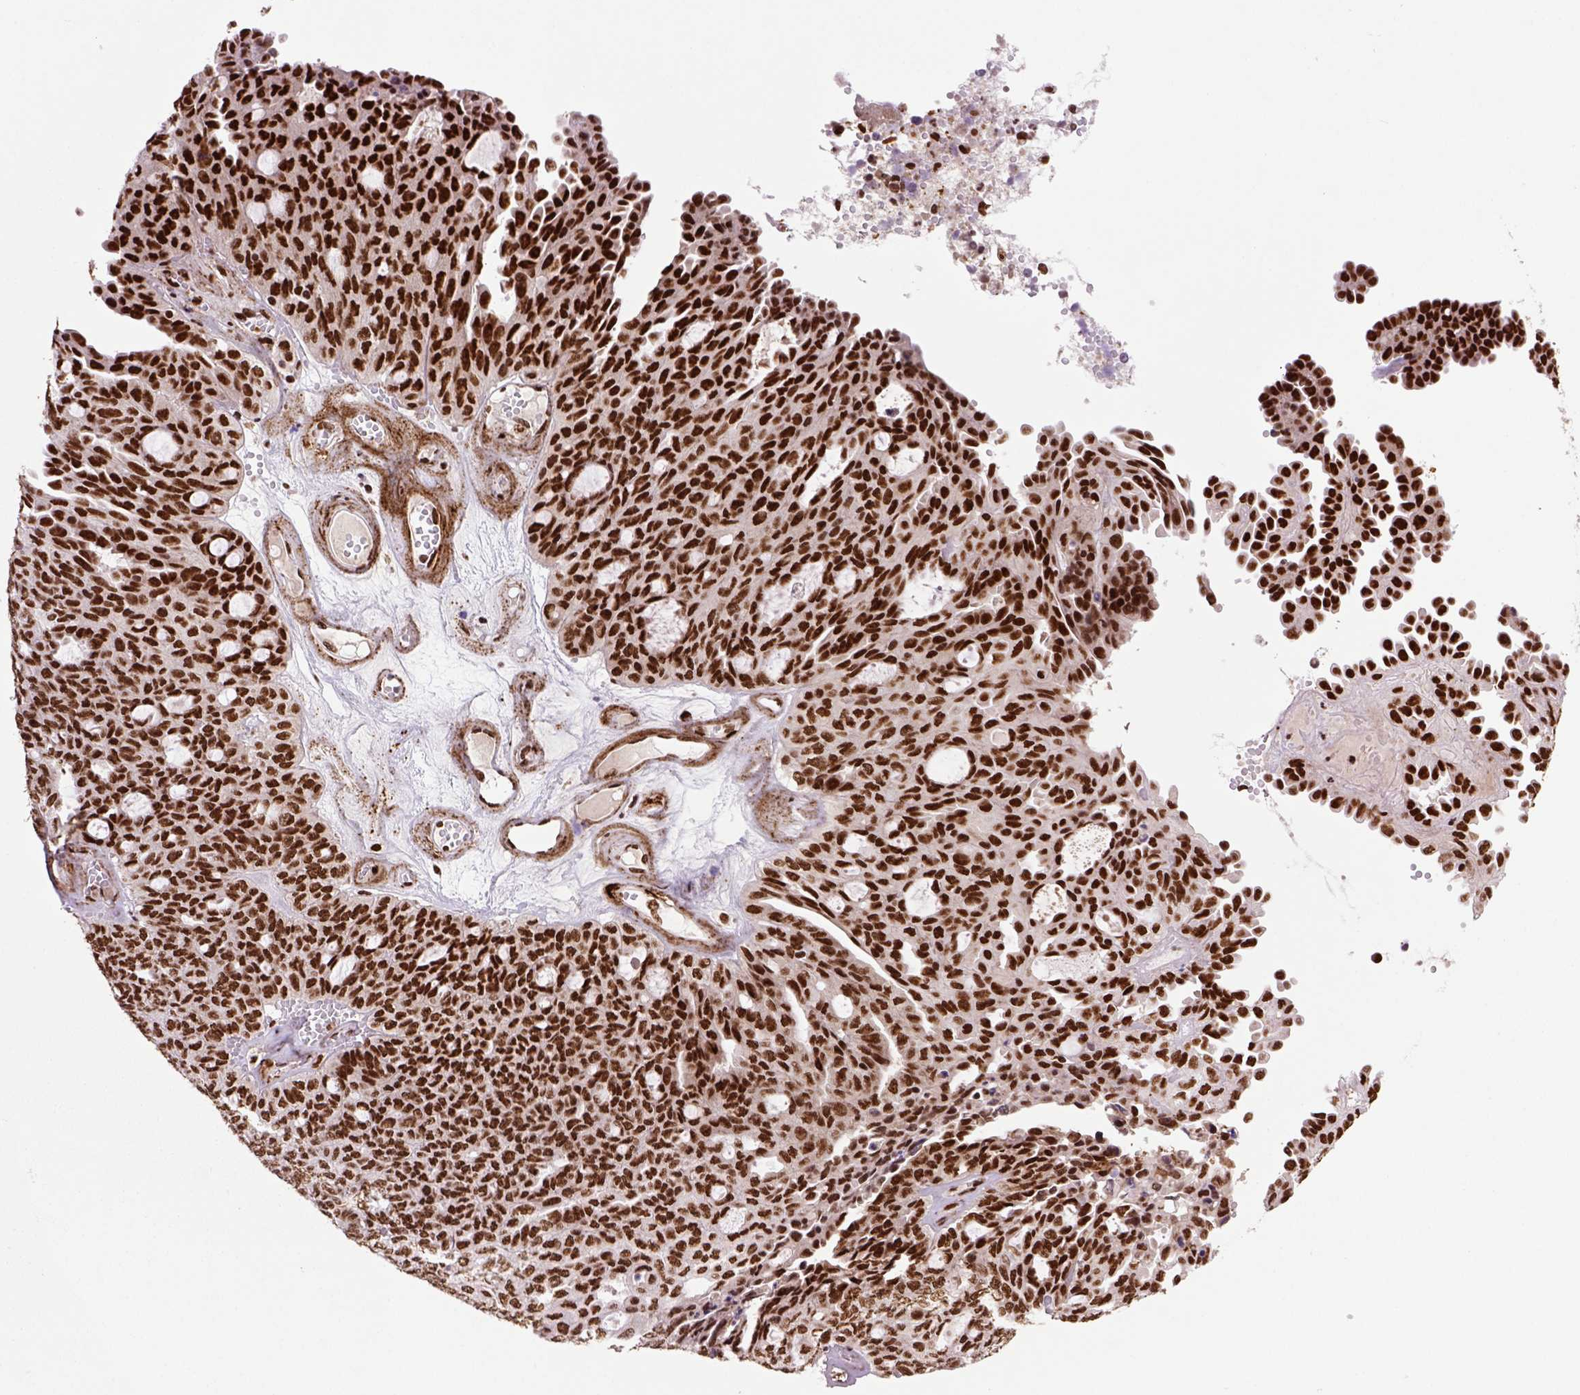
{"staining": {"intensity": "strong", "quantity": ">75%", "location": "nuclear"}, "tissue": "ovarian cancer", "cell_type": "Tumor cells", "image_type": "cancer", "snomed": [{"axis": "morphology", "description": "Cystadenocarcinoma, serous, NOS"}, {"axis": "topography", "description": "Ovary"}], "caption": "Protein staining by immunohistochemistry demonstrates strong nuclear staining in approximately >75% of tumor cells in serous cystadenocarcinoma (ovarian).", "gene": "NSMCE2", "patient": {"sex": "female", "age": 71}}